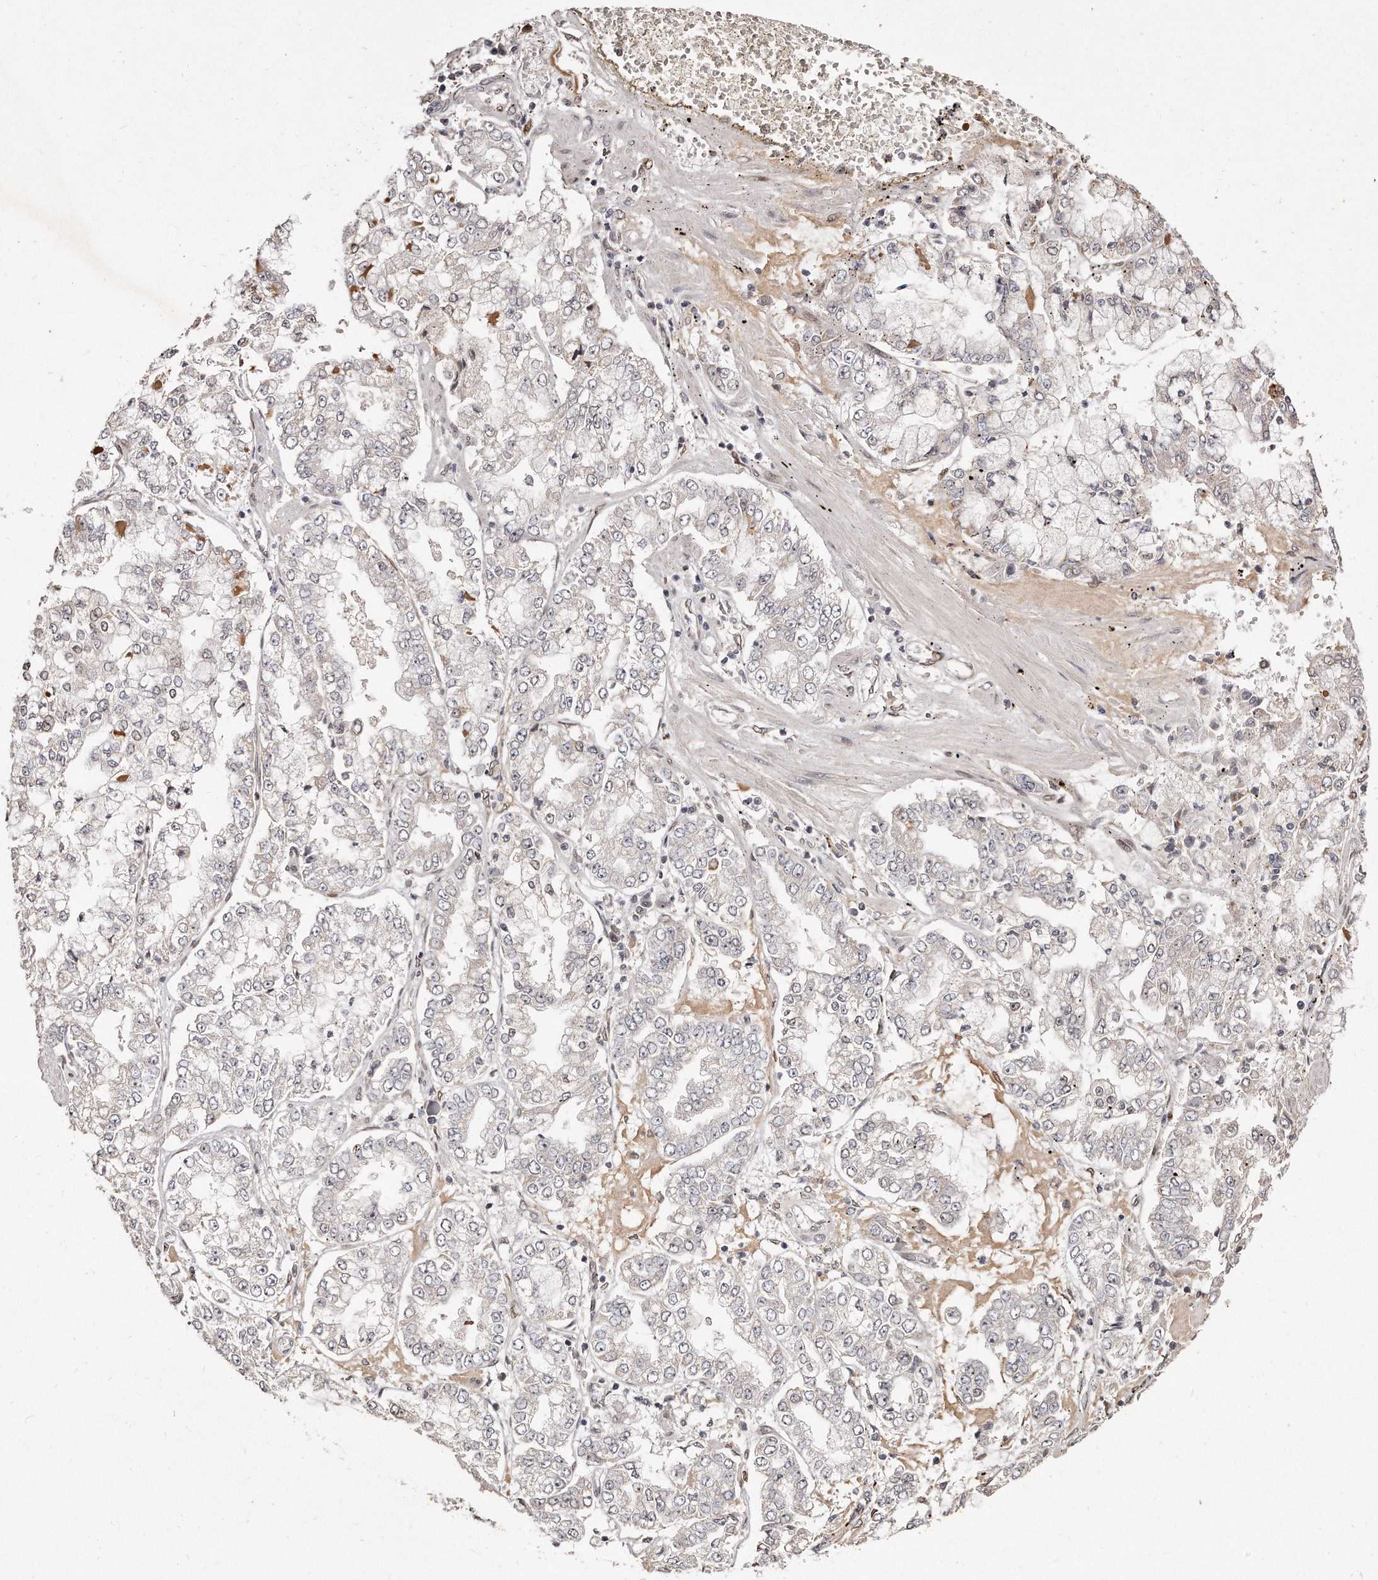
{"staining": {"intensity": "negative", "quantity": "none", "location": "none"}, "tissue": "stomach cancer", "cell_type": "Tumor cells", "image_type": "cancer", "snomed": [{"axis": "morphology", "description": "Adenocarcinoma, NOS"}, {"axis": "topography", "description": "Stomach"}], "caption": "High power microscopy image of an immunohistochemistry (IHC) image of stomach cancer, revealing no significant staining in tumor cells.", "gene": "HASPIN", "patient": {"sex": "male", "age": 76}}